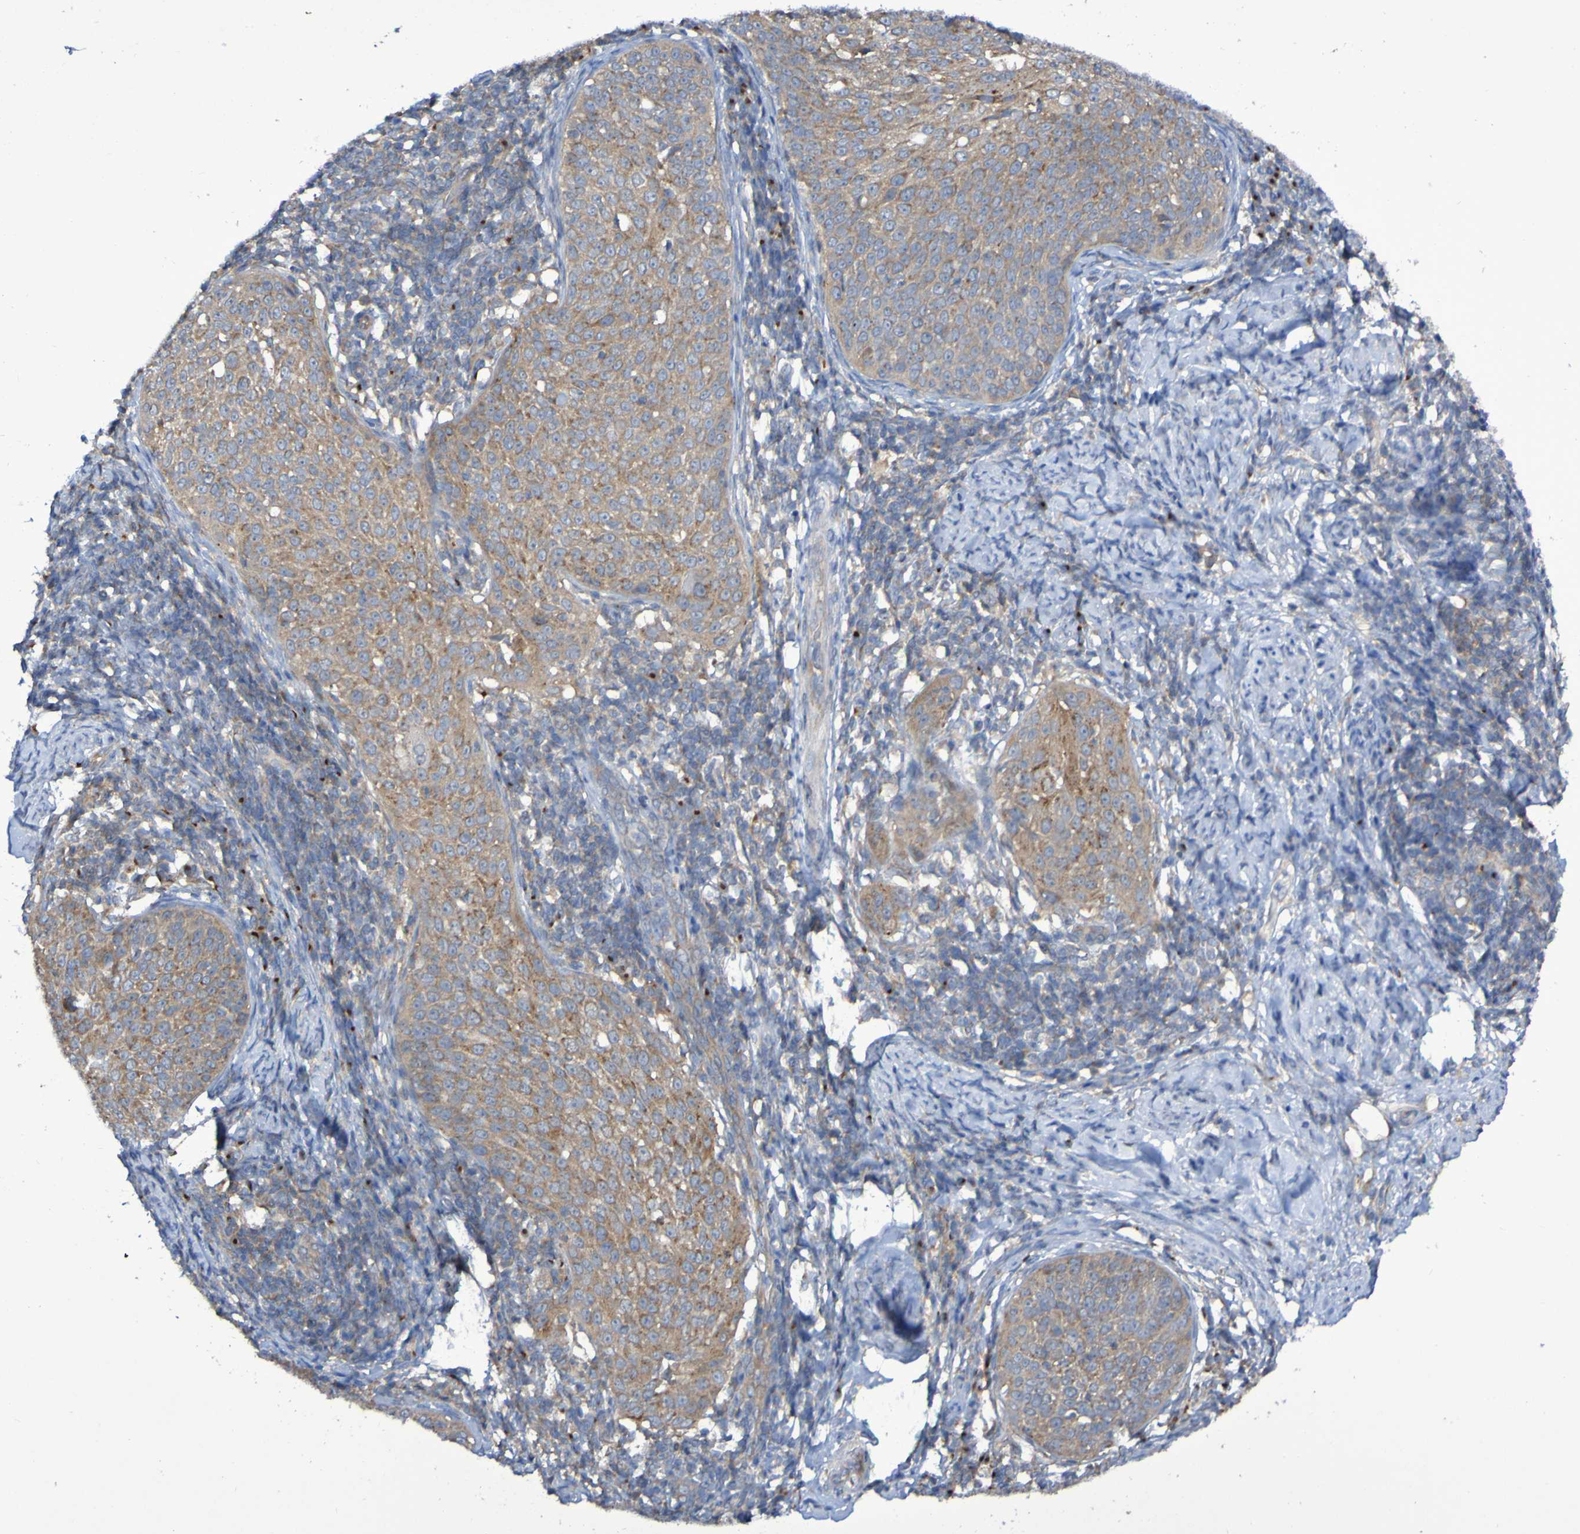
{"staining": {"intensity": "moderate", "quantity": ">75%", "location": "cytoplasmic/membranous"}, "tissue": "cervical cancer", "cell_type": "Tumor cells", "image_type": "cancer", "snomed": [{"axis": "morphology", "description": "Squamous cell carcinoma, NOS"}, {"axis": "topography", "description": "Cervix"}], "caption": "Immunohistochemistry of human cervical squamous cell carcinoma exhibits medium levels of moderate cytoplasmic/membranous staining in about >75% of tumor cells.", "gene": "LMBRD2", "patient": {"sex": "female", "age": 51}}